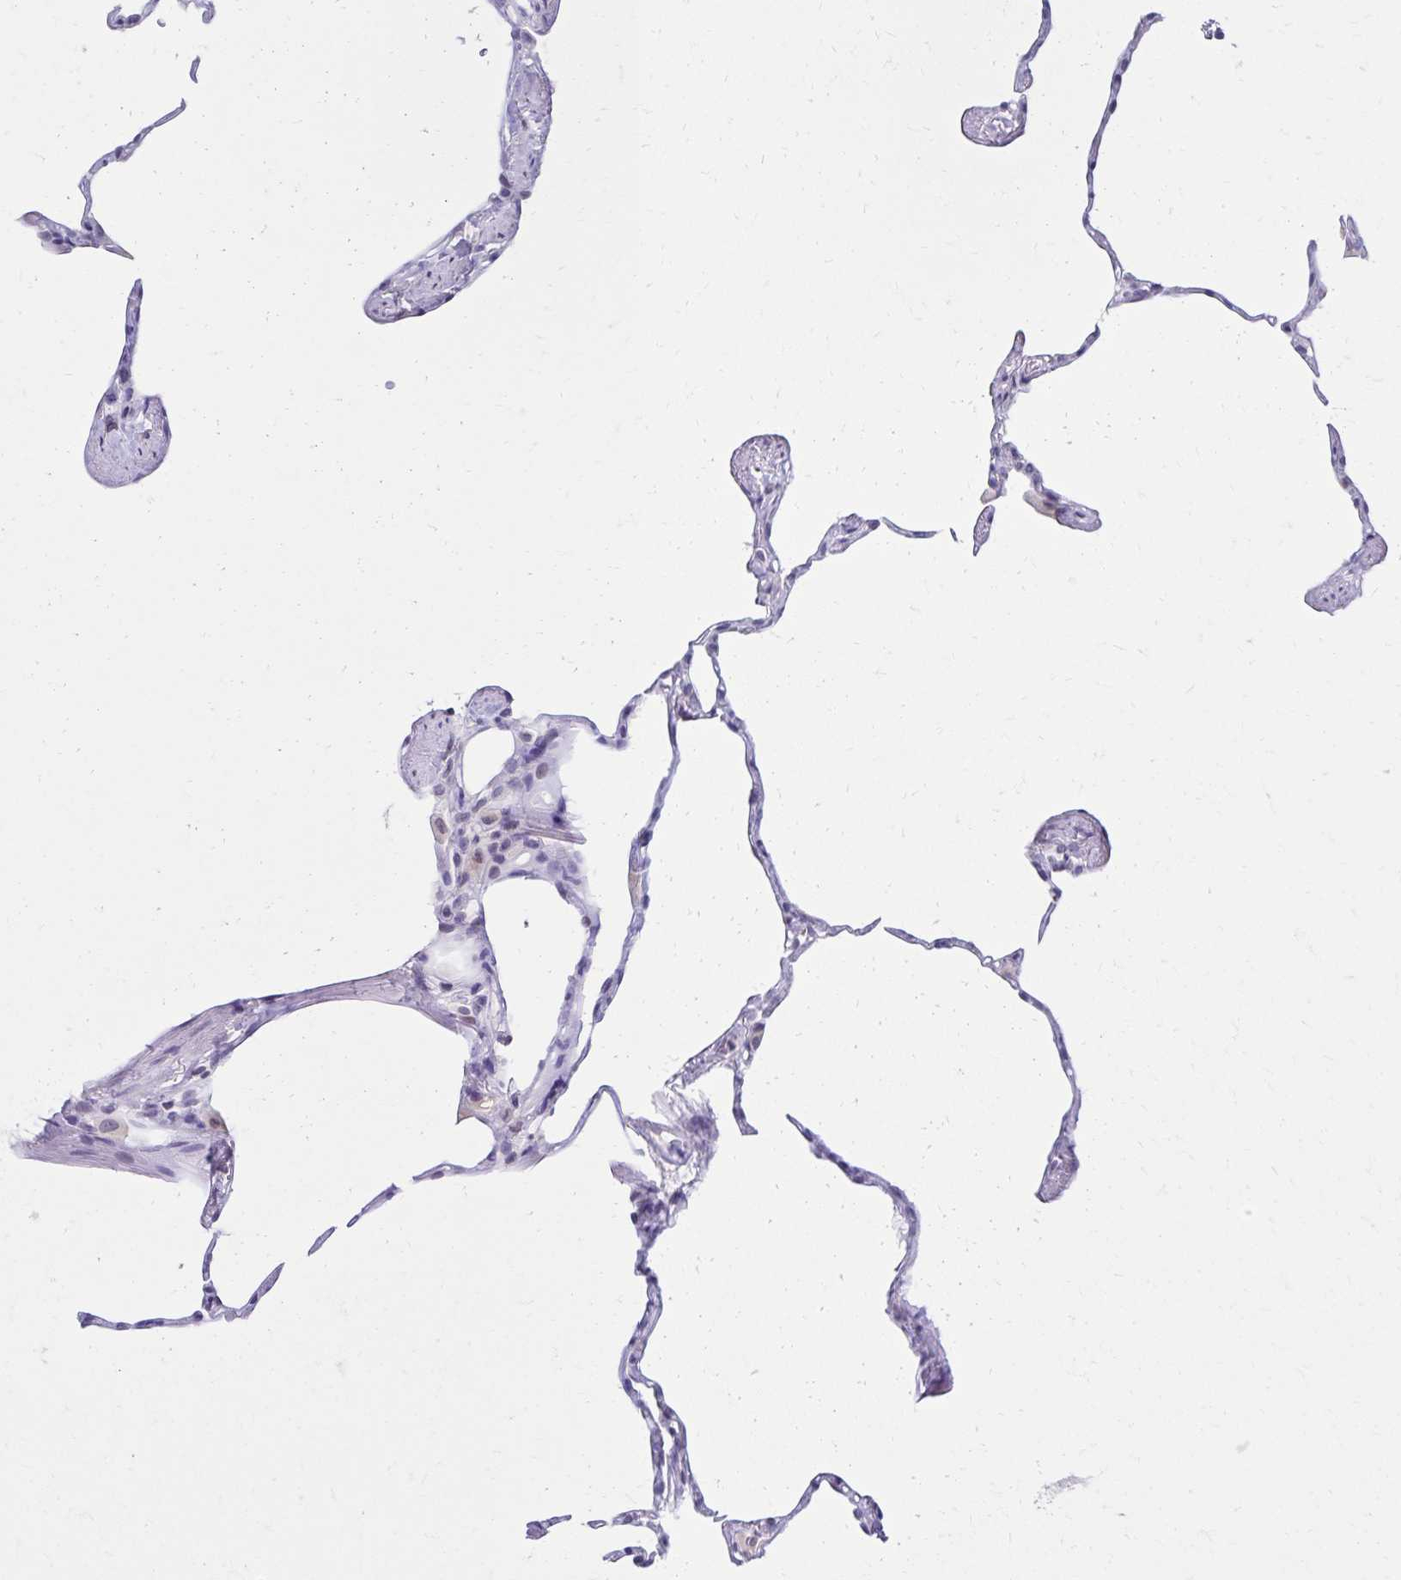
{"staining": {"intensity": "negative", "quantity": "none", "location": "none"}, "tissue": "lung", "cell_type": "Alveolar cells", "image_type": "normal", "snomed": [{"axis": "morphology", "description": "Normal tissue, NOS"}, {"axis": "topography", "description": "Lung"}], "caption": "A micrograph of human lung is negative for staining in alveolar cells. The staining is performed using DAB brown chromogen with nuclei counter-stained in using hematoxylin.", "gene": "FAM166C", "patient": {"sex": "male", "age": 65}}